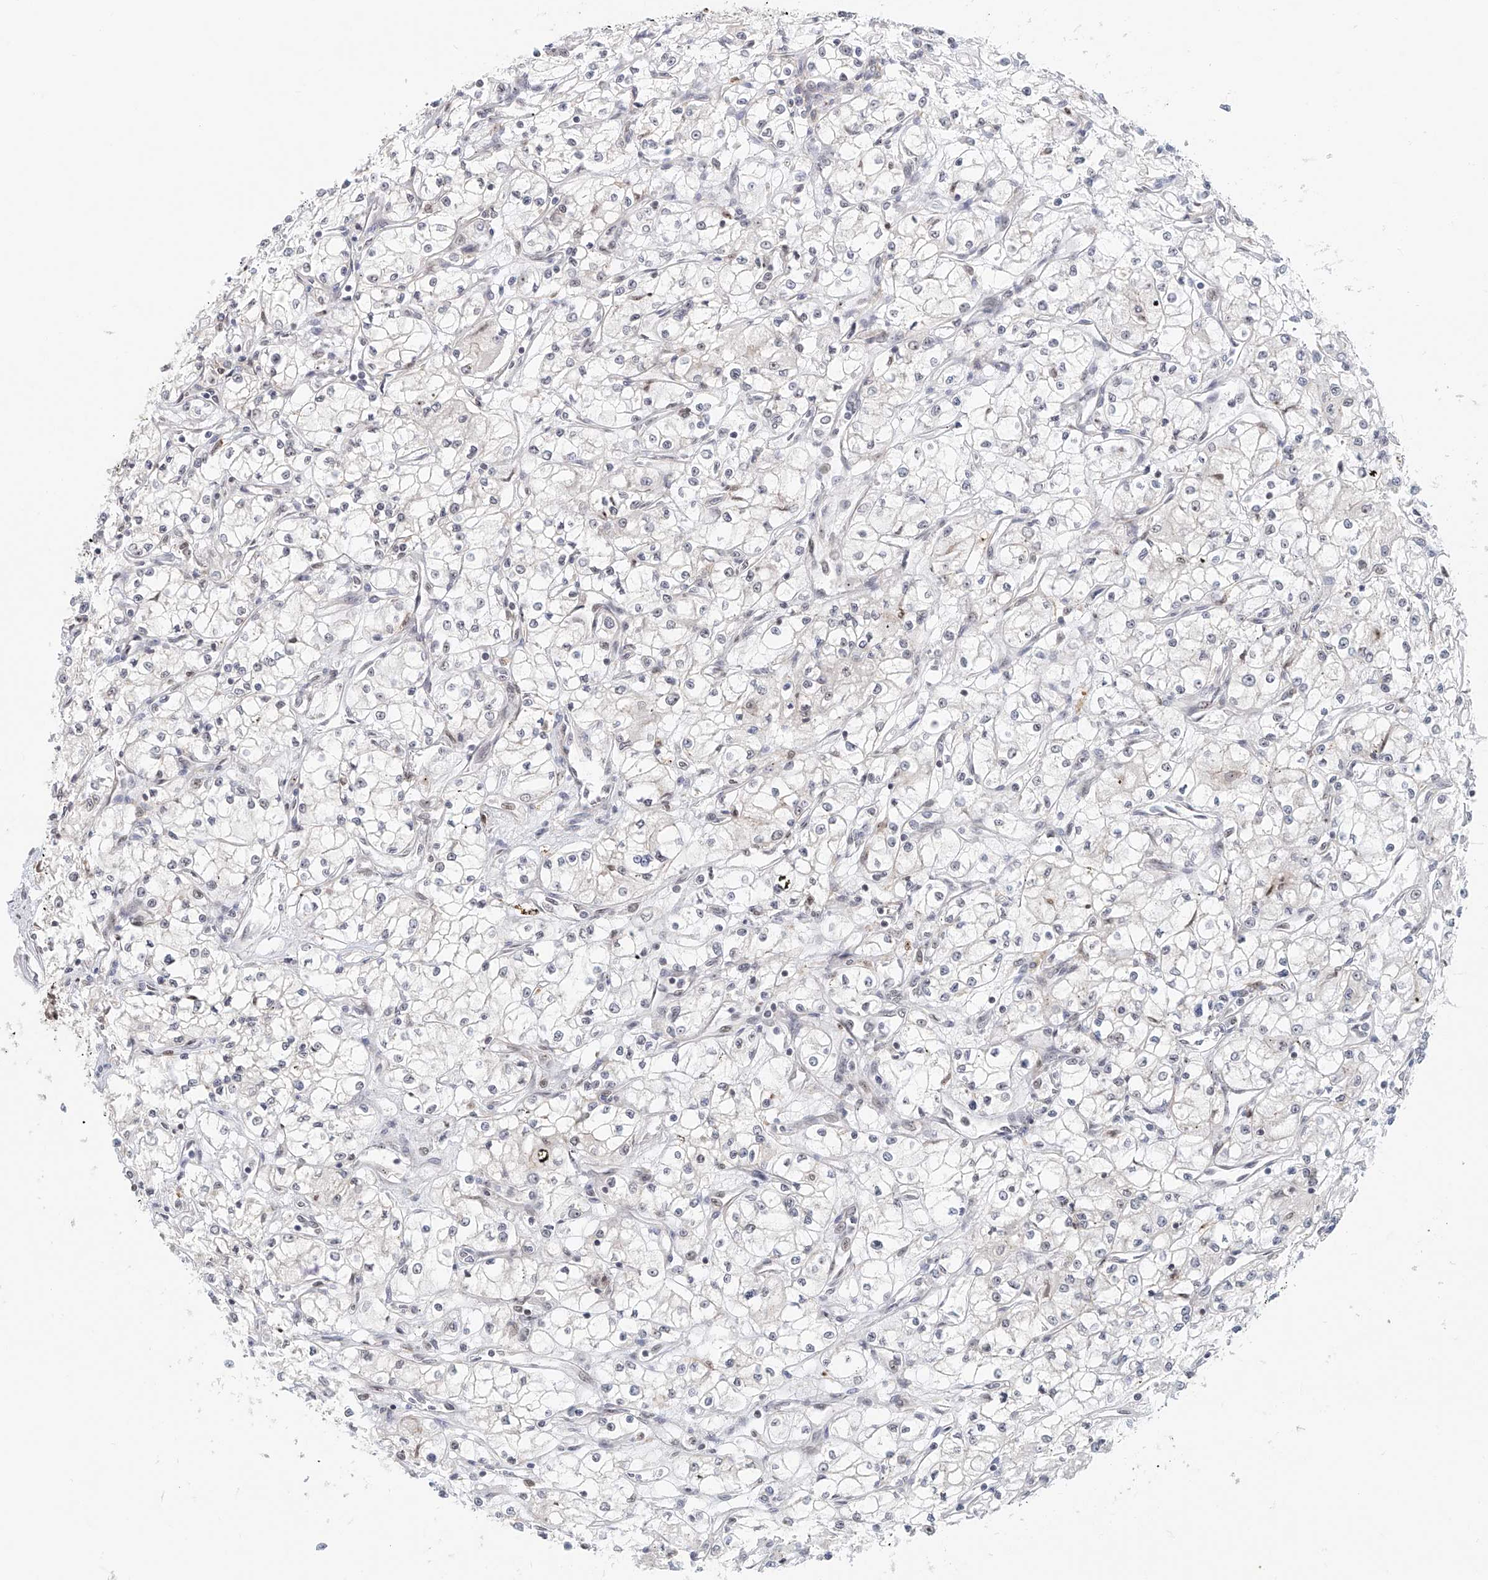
{"staining": {"intensity": "negative", "quantity": "none", "location": "none"}, "tissue": "renal cancer", "cell_type": "Tumor cells", "image_type": "cancer", "snomed": [{"axis": "morphology", "description": "Adenocarcinoma, NOS"}, {"axis": "topography", "description": "Kidney"}], "caption": "DAB (3,3'-diaminobenzidine) immunohistochemical staining of human adenocarcinoma (renal) demonstrates no significant expression in tumor cells.", "gene": "PRUNE2", "patient": {"sex": "male", "age": 59}}